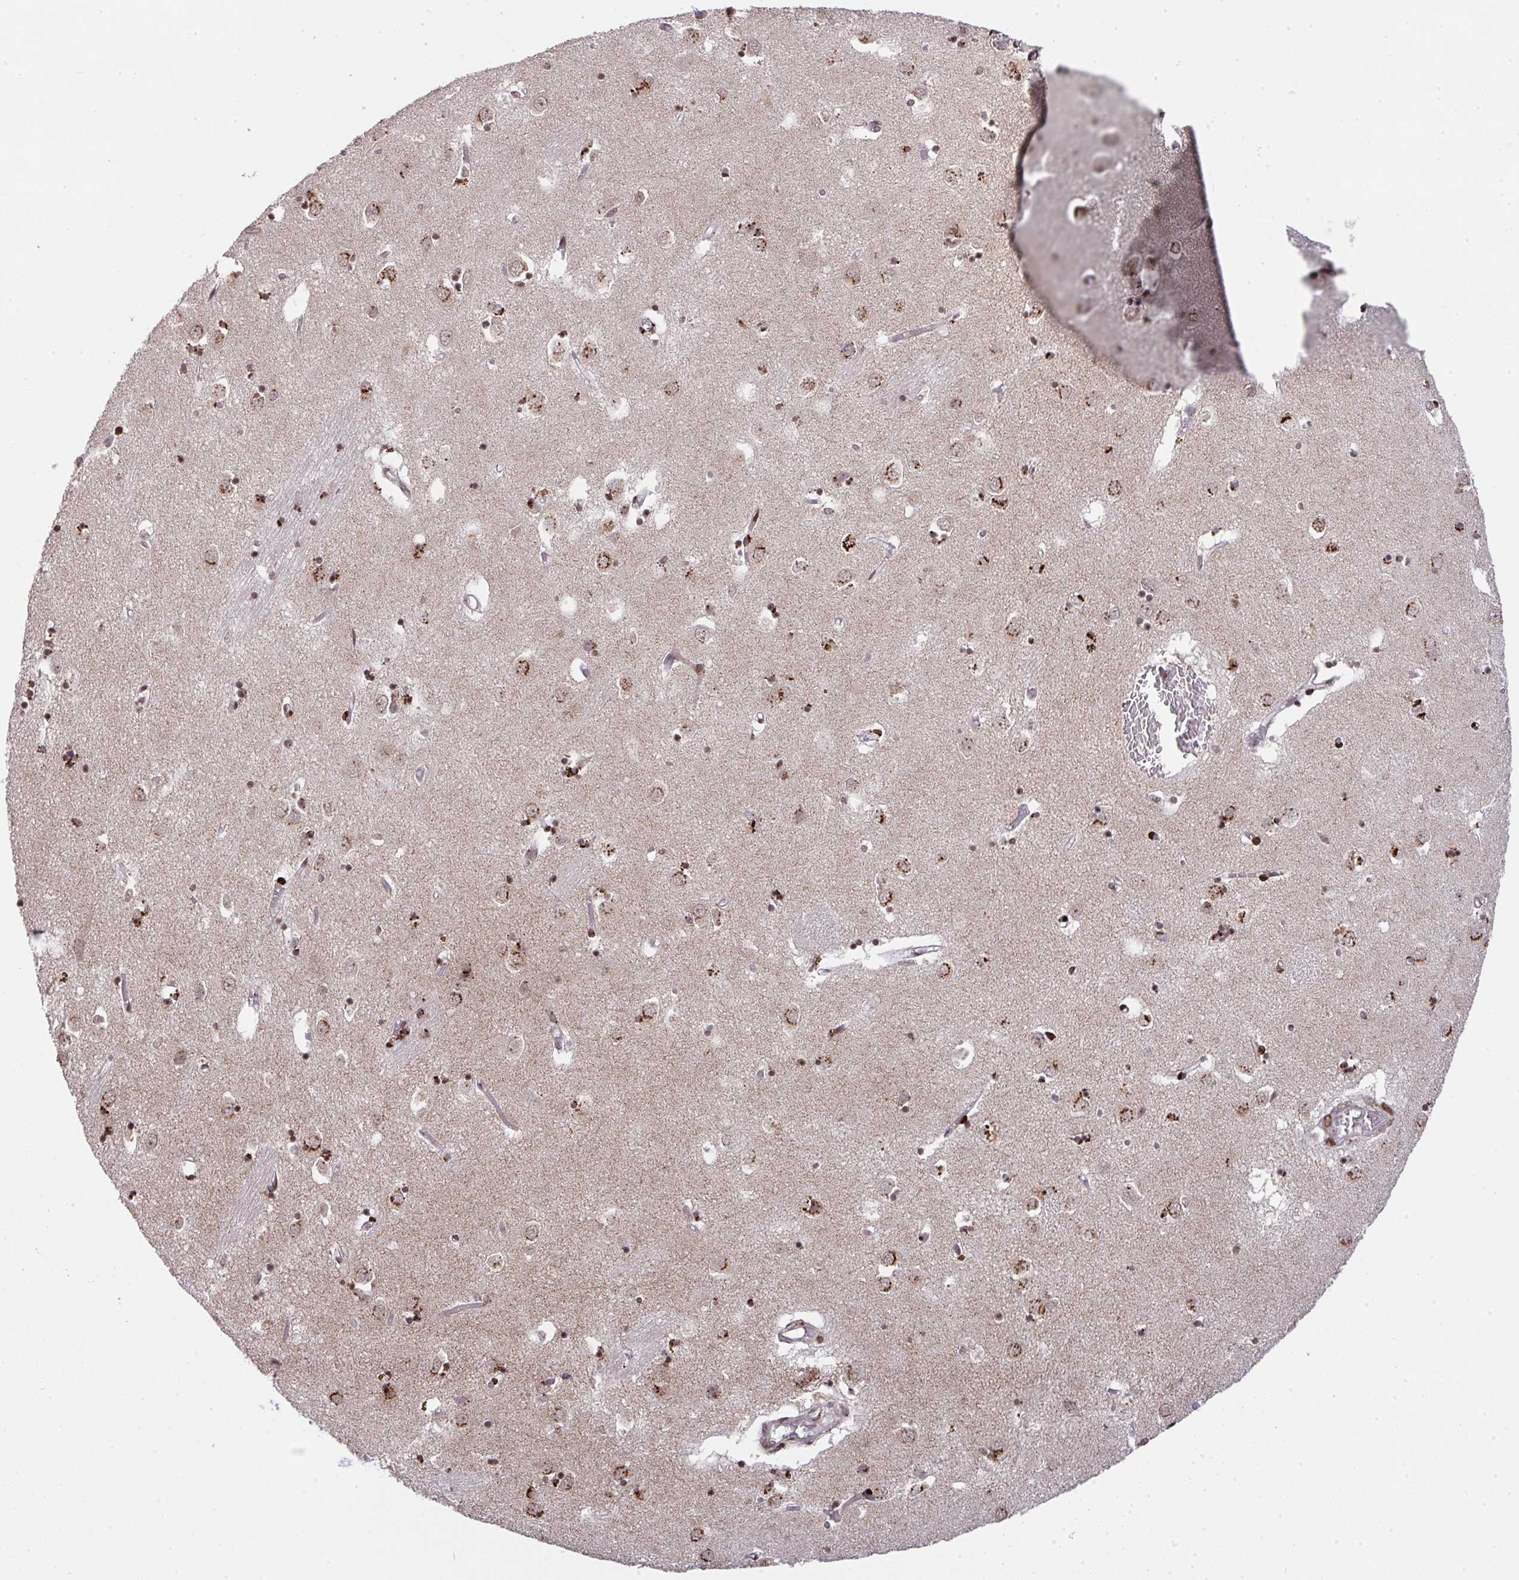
{"staining": {"intensity": "moderate", "quantity": "25%-75%", "location": "cytoplasmic/membranous"}, "tissue": "caudate", "cell_type": "Glial cells", "image_type": "normal", "snomed": [{"axis": "morphology", "description": "Normal tissue, NOS"}, {"axis": "topography", "description": "Lateral ventricle wall"}], "caption": "Immunohistochemical staining of benign human caudate displays medium levels of moderate cytoplasmic/membranous positivity in approximately 25%-75% of glial cells. The staining was performed using DAB (3,3'-diaminobenzidine) to visualize the protein expression in brown, while the nuclei were stained in blue with hematoxylin (Magnification: 20x).", "gene": "NIP7", "patient": {"sex": "male", "age": 70}}